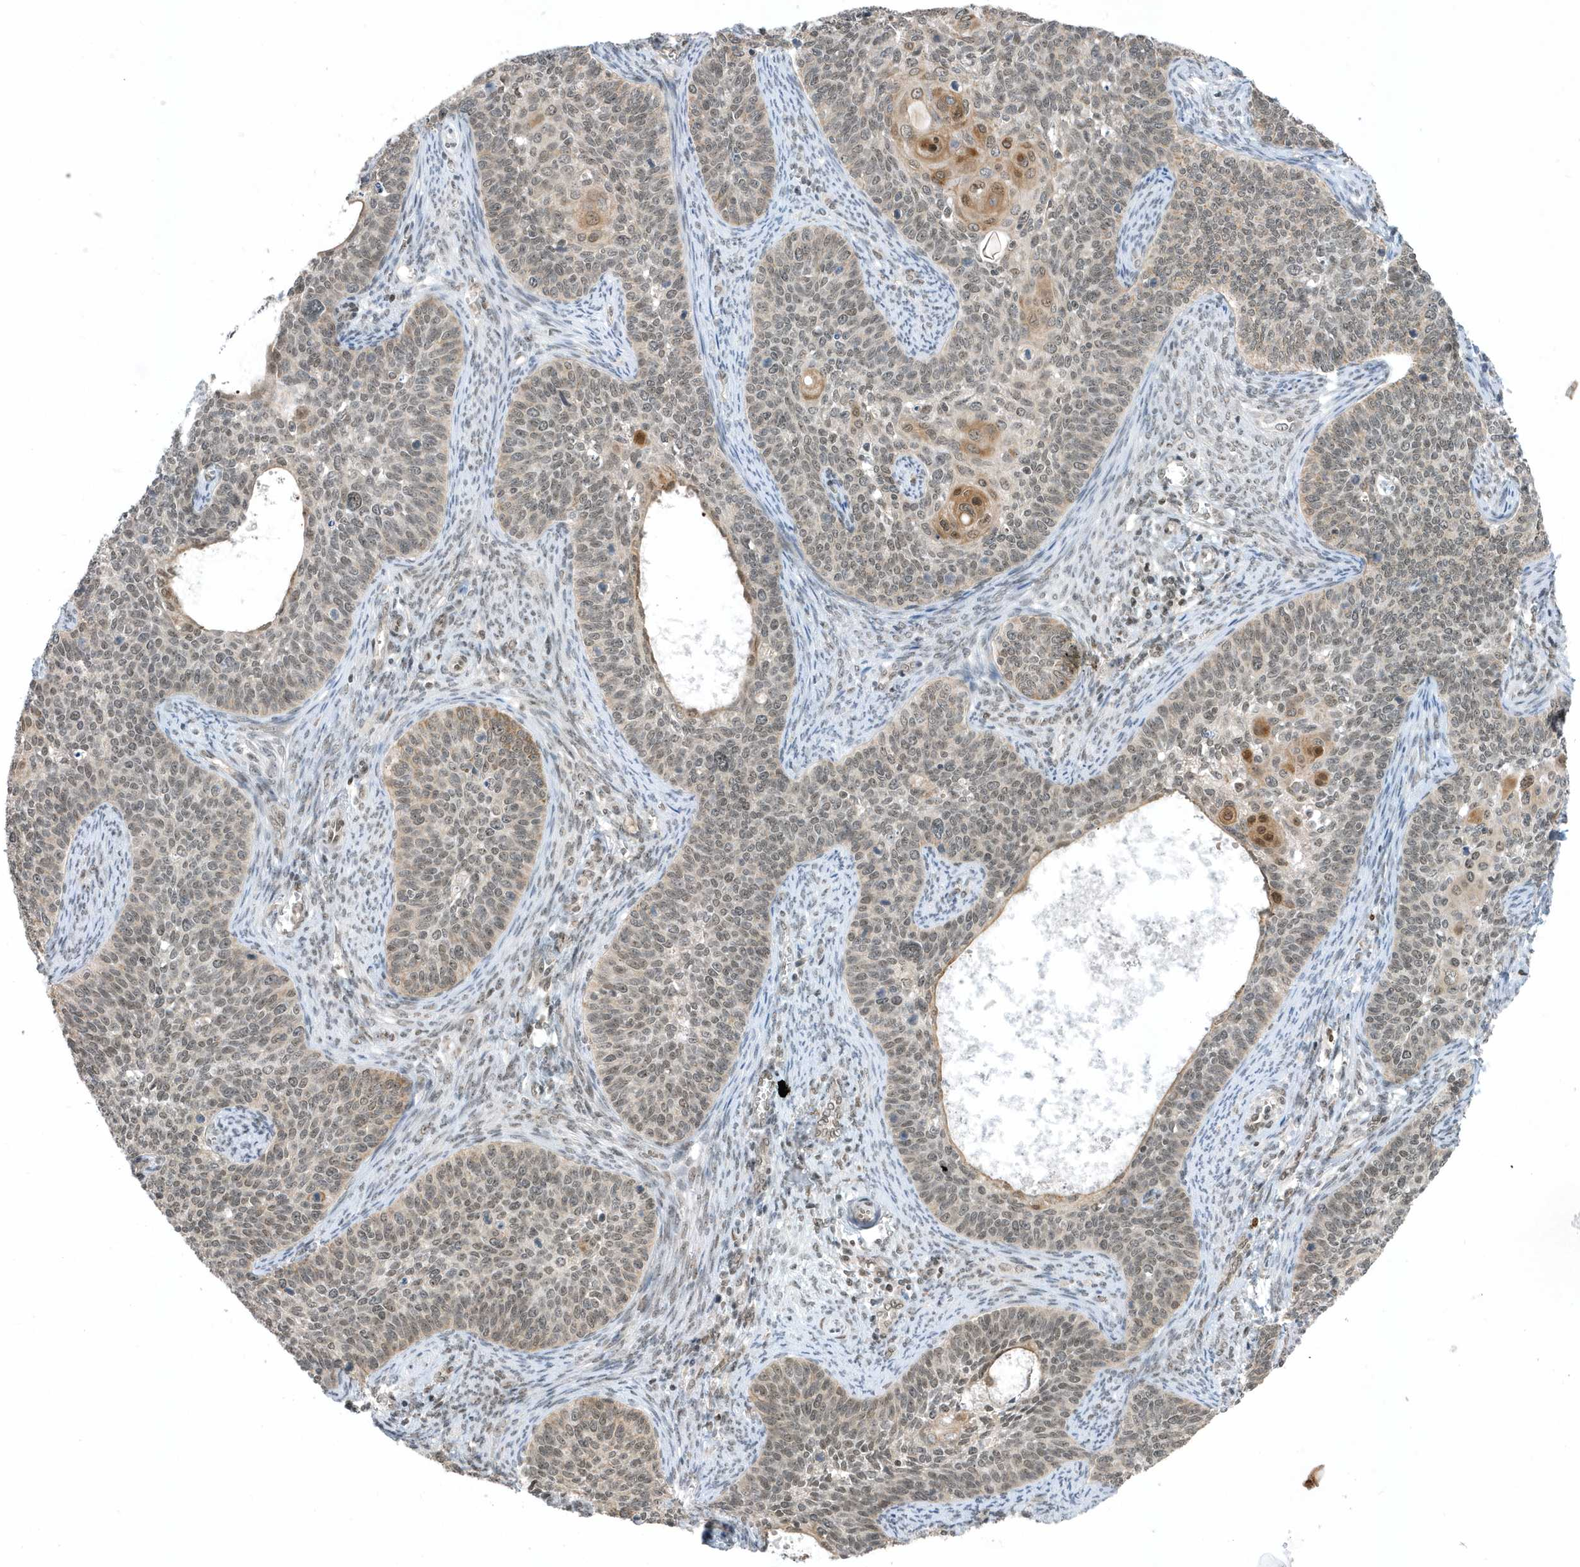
{"staining": {"intensity": "moderate", "quantity": "25%-75%", "location": "cytoplasmic/membranous"}, "tissue": "cervical cancer", "cell_type": "Tumor cells", "image_type": "cancer", "snomed": [{"axis": "morphology", "description": "Squamous cell carcinoma, NOS"}, {"axis": "topography", "description": "Cervix"}], "caption": "Cervical squamous cell carcinoma stained with immunohistochemistry reveals moderate cytoplasmic/membranous staining in approximately 25%-75% of tumor cells. (DAB = brown stain, brightfield microscopy at high magnification).", "gene": "ZNF740", "patient": {"sex": "female", "age": 33}}